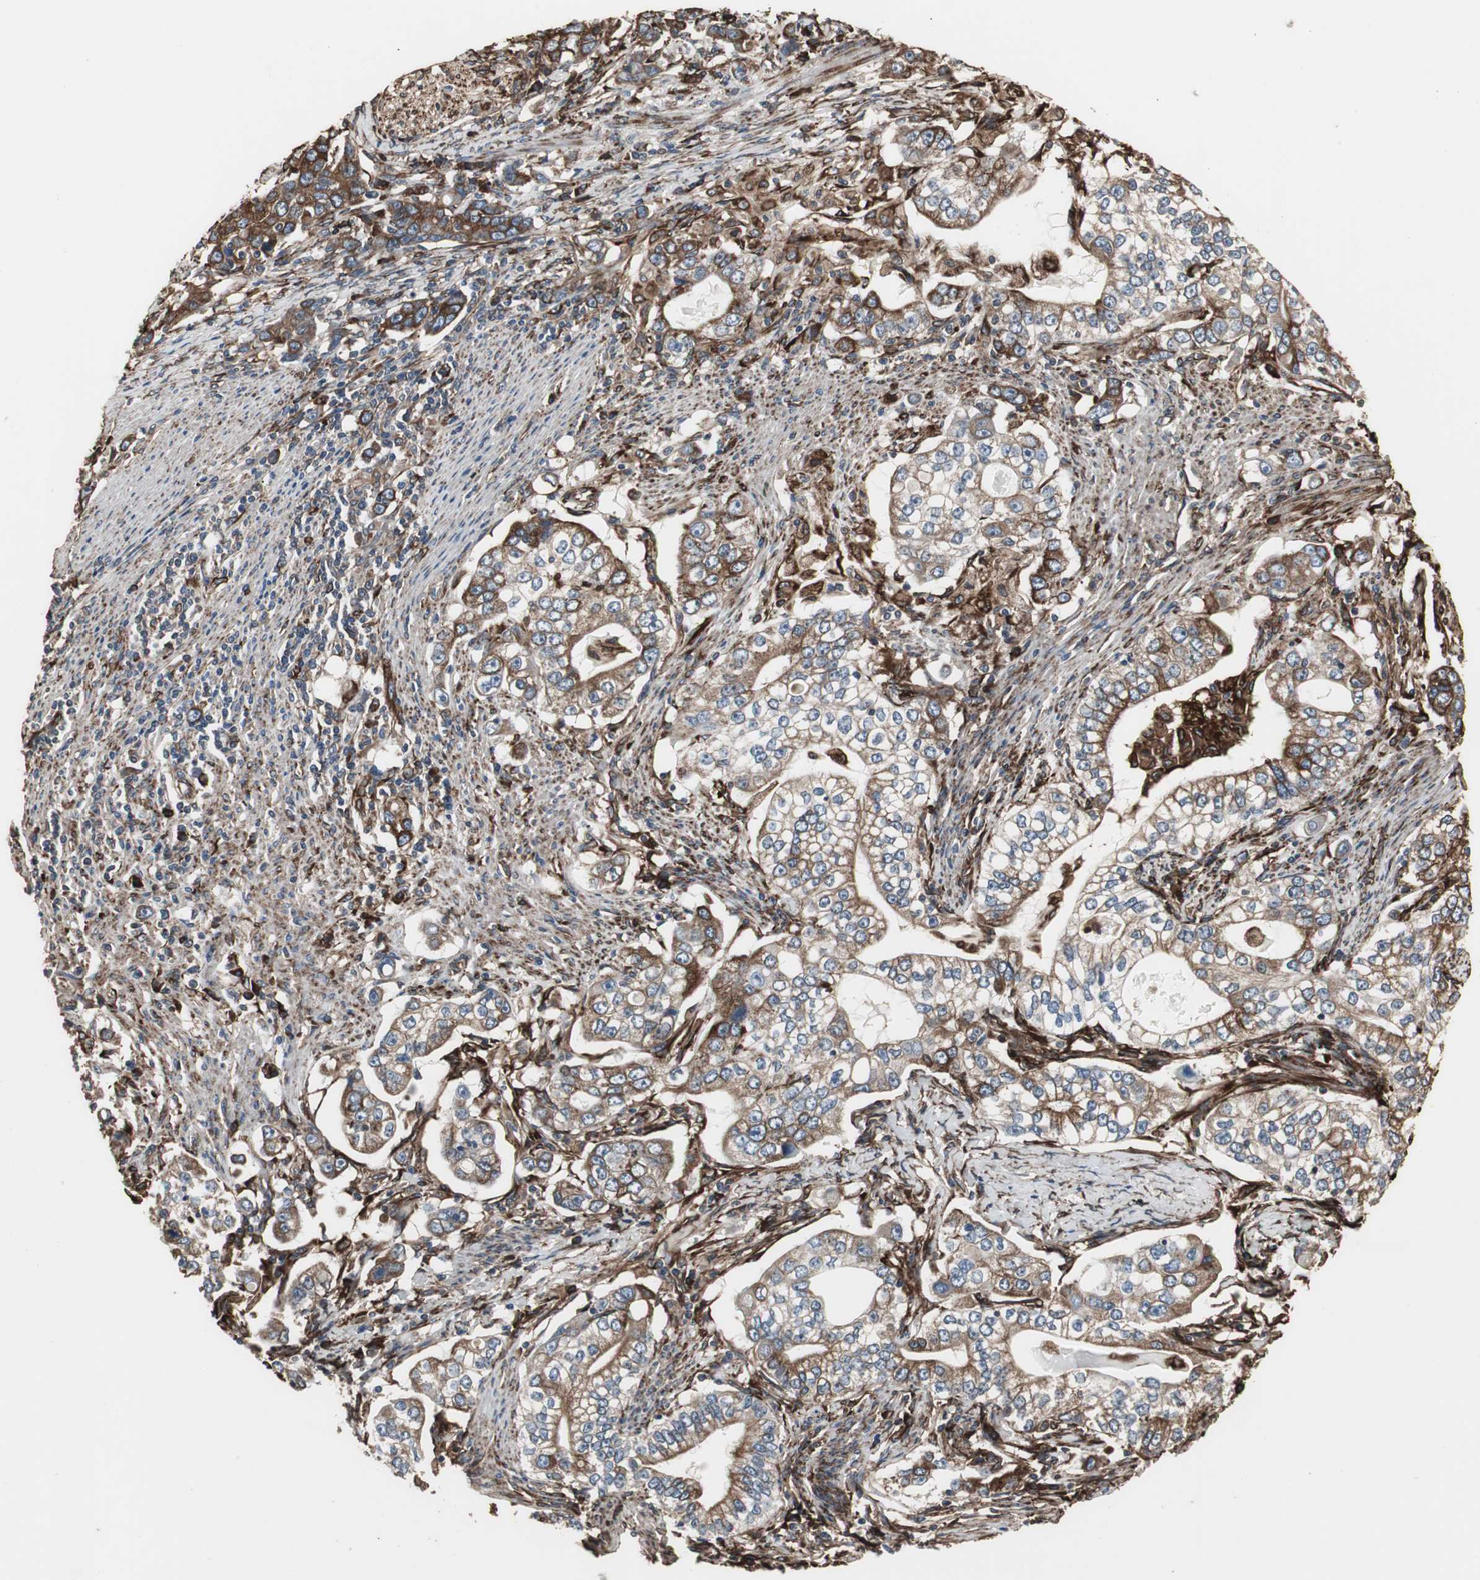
{"staining": {"intensity": "strong", "quantity": ">75%", "location": "cytoplasmic/membranous"}, "tissue": "stomach cancer", "cell_type": "Tumor cells", "image_type": "cancer", "snomed": [{"axis": "morphology", "description": "Adenocarcinoma, NOS"}, {"axis": "topography", "description": "Stomach, lower"}], "caption": "Stomach cancer (adenocarcinoma) stained with immunohistochemistry (IHC) demonstrates strong cytoplasmic/membranous positivity in approximately >75% of tumor cells.", "gene": "CALU", "patient": {"sex": "female", "age": 72}}